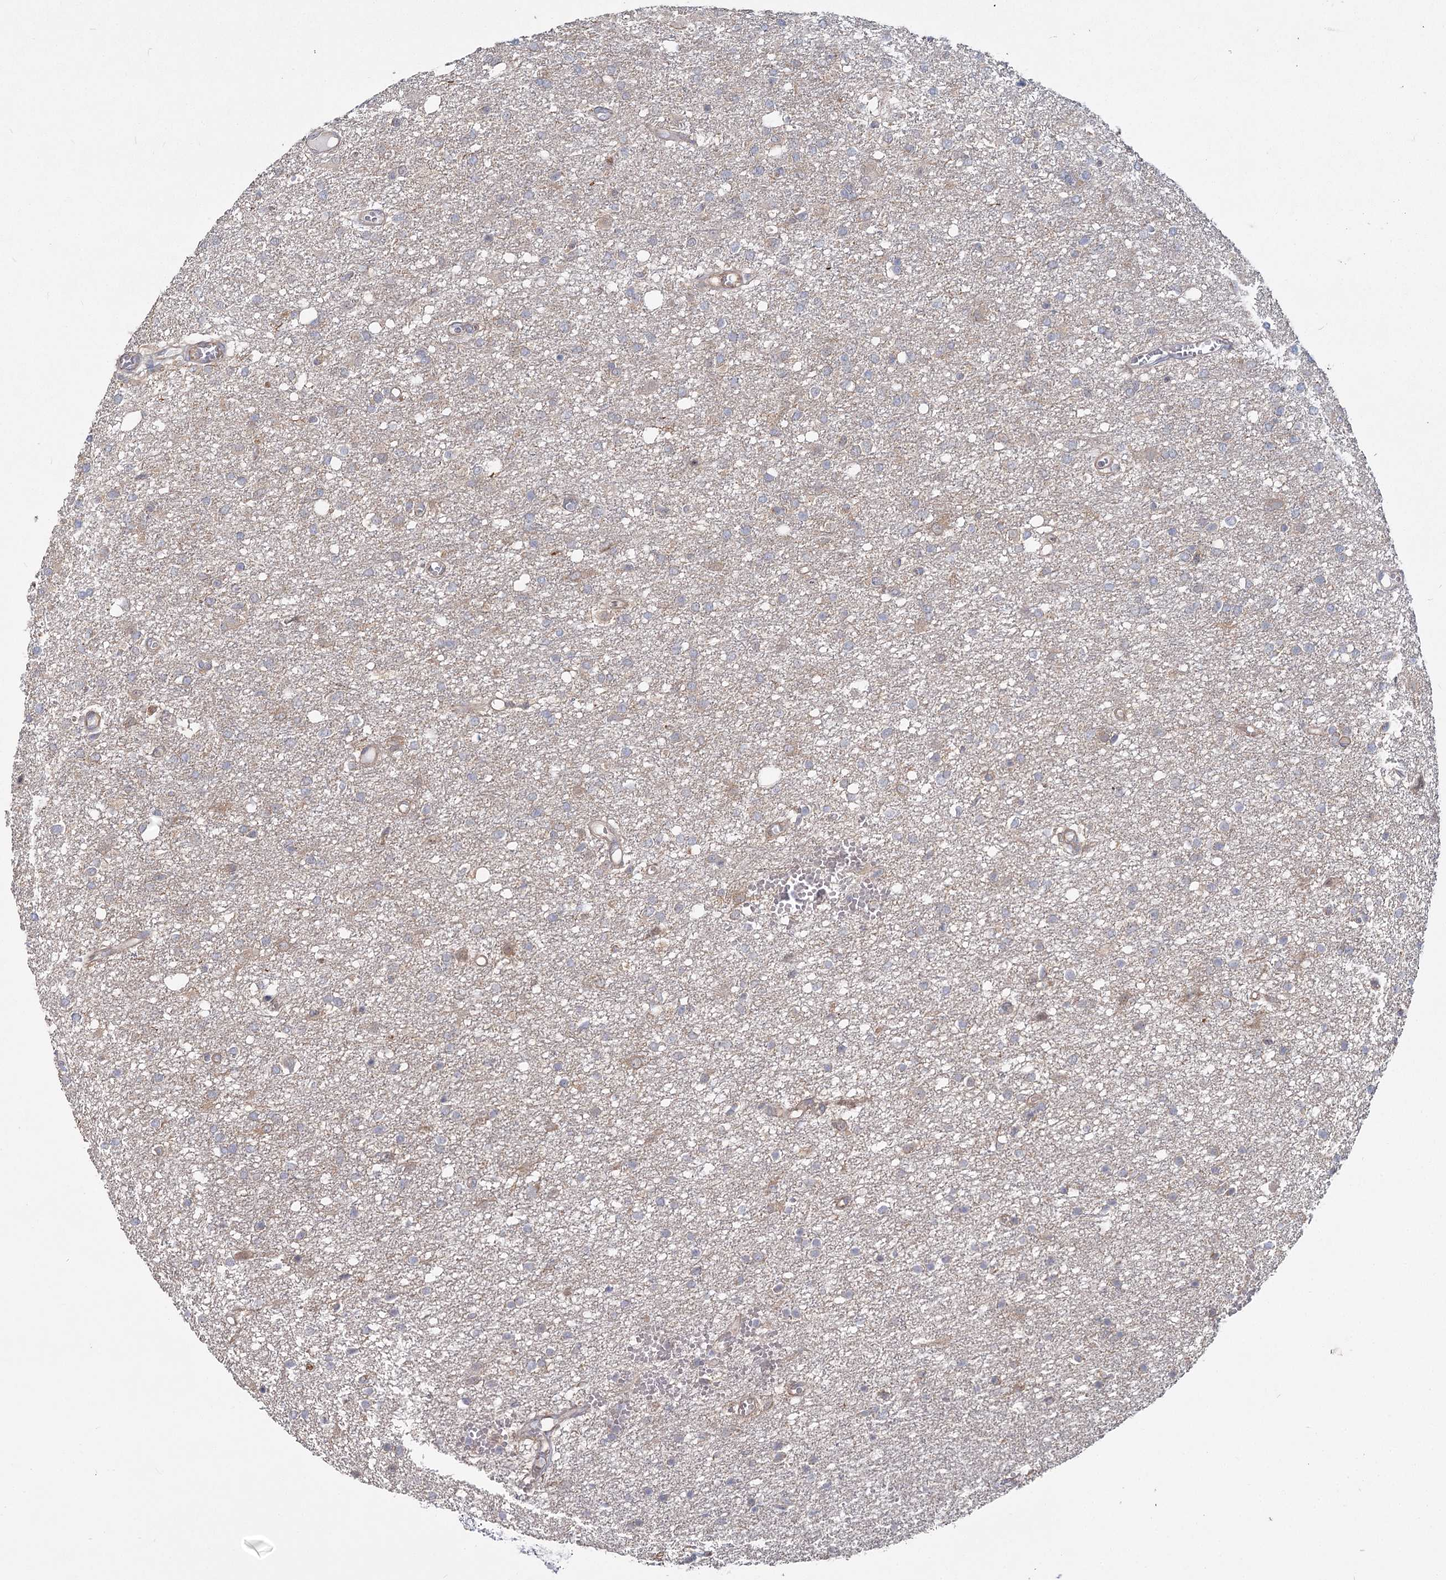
{"staining": {"intensity": "moderate", "quantity": "25%-75%", "location": "cytoplasmic/membranous"}, "tissue": "glioma", "cell_type": "Tumor cells", "image_type": "cancer", "snomed": [{"axis": "morphology", "description": "Glioma, malignant, High grade"}, {"axis": "topography", "description": "Brain"}], "caption": "Malignant glioma (high-grade) tissue demonstrates moderate cytoplasmic/membranous expression in about 25%-75% of tumor cells (Brightfield microscopy of DAB IHC at high magnification).", "gene": "TBC1D9B", "patient": {"sex": "female", "age": 59}}